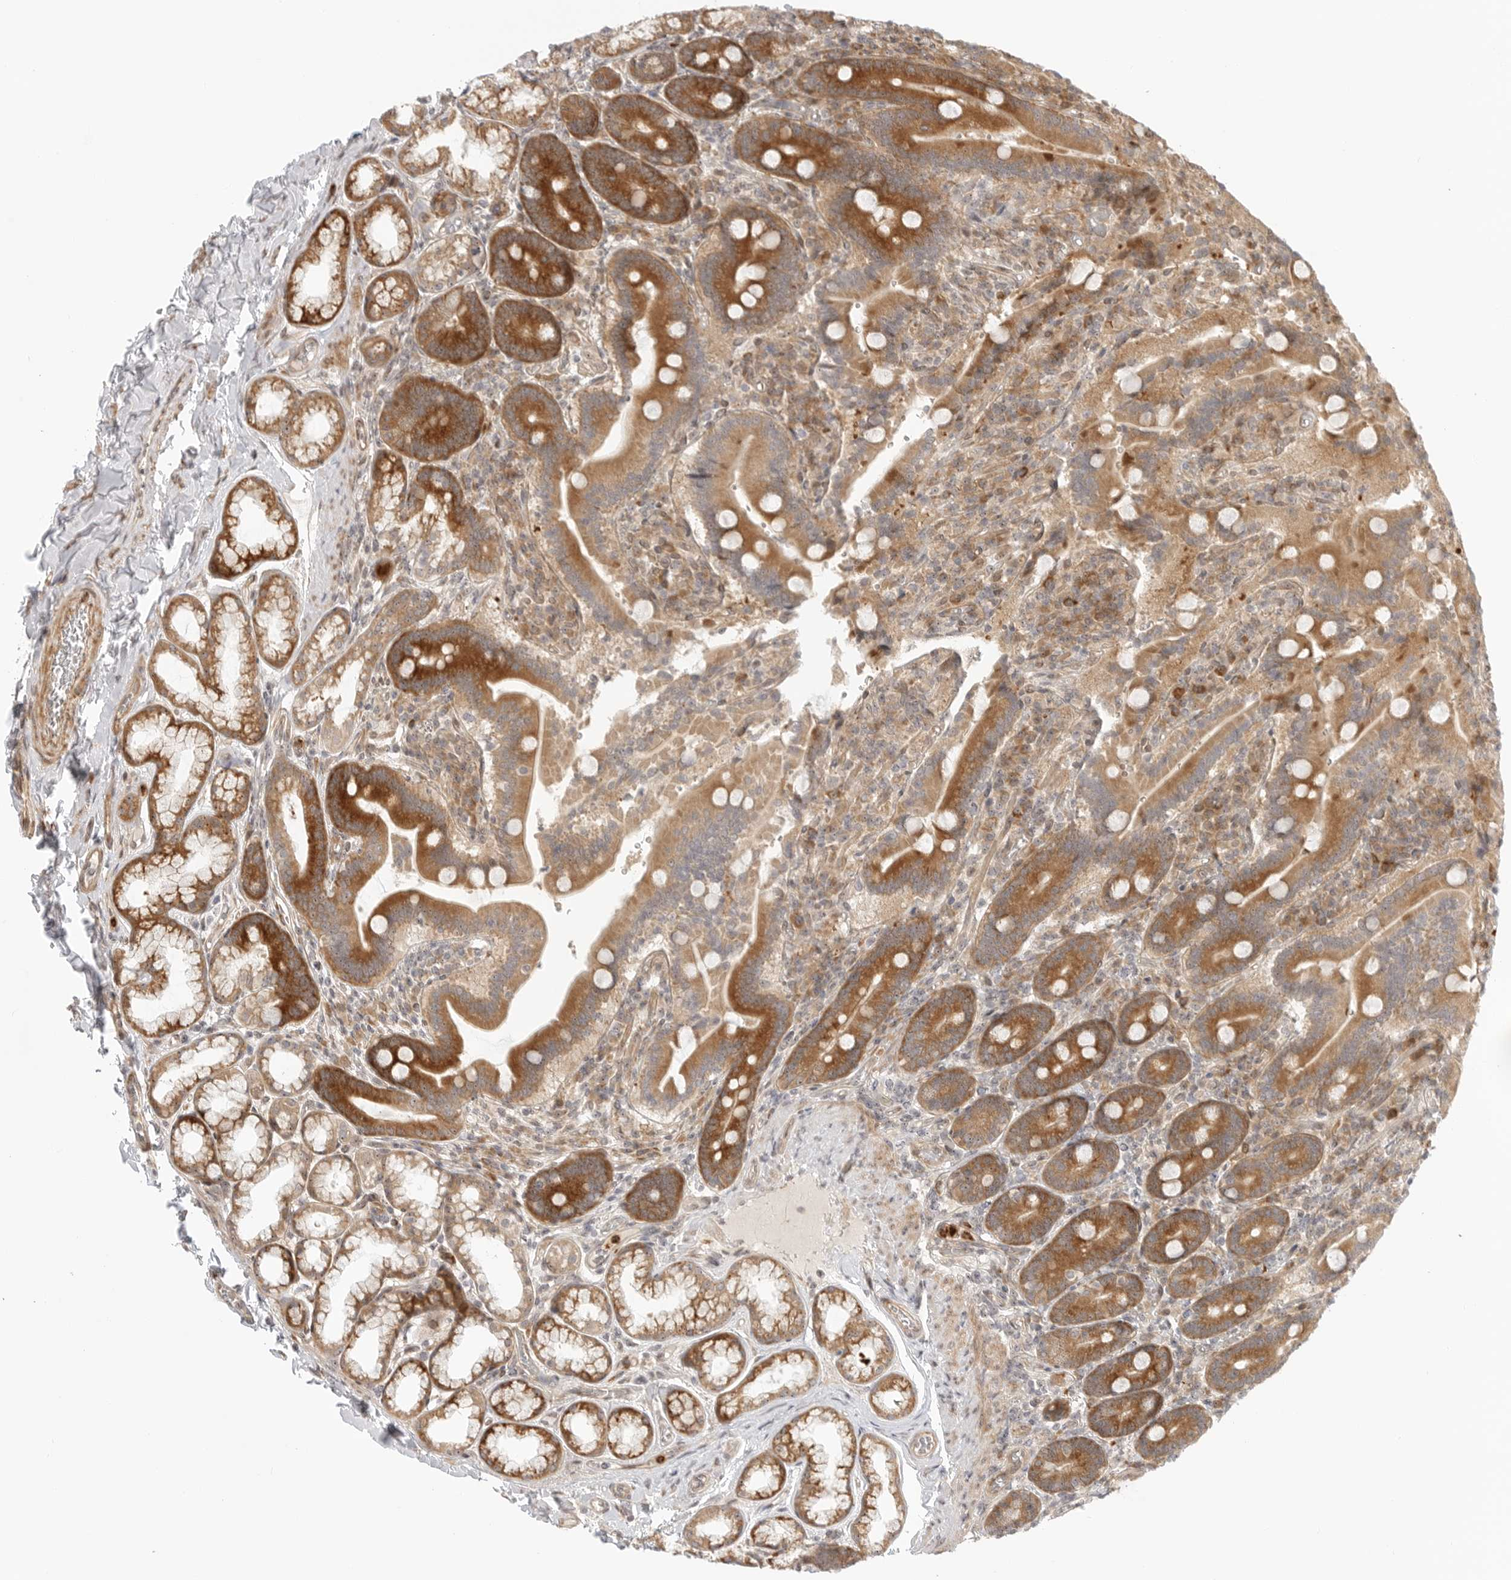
{"staining": {"intensity": "strong", "quantity": ">75%", "location": "cytoplasmic/membranous"}, "tissue": "duodenum", "cell_type": "Glandular cells", "image_type": "normal", "snomed": [{"axis": "morphology", "description": "Normal tissue, NOS"}, {"axis": "topography", "description": "Duodenum"}], "caption": "This photomicrograph reveals unremarkable duodenum stained with immunohistochemistry to label a protein in brown. The cytoplasmic/membranous of glandular cells show strong positivity for the protein. Nuclei are counter-stained blue.", "gene": "DSCC1", "patient": {"sex": "female", "age": 62}}